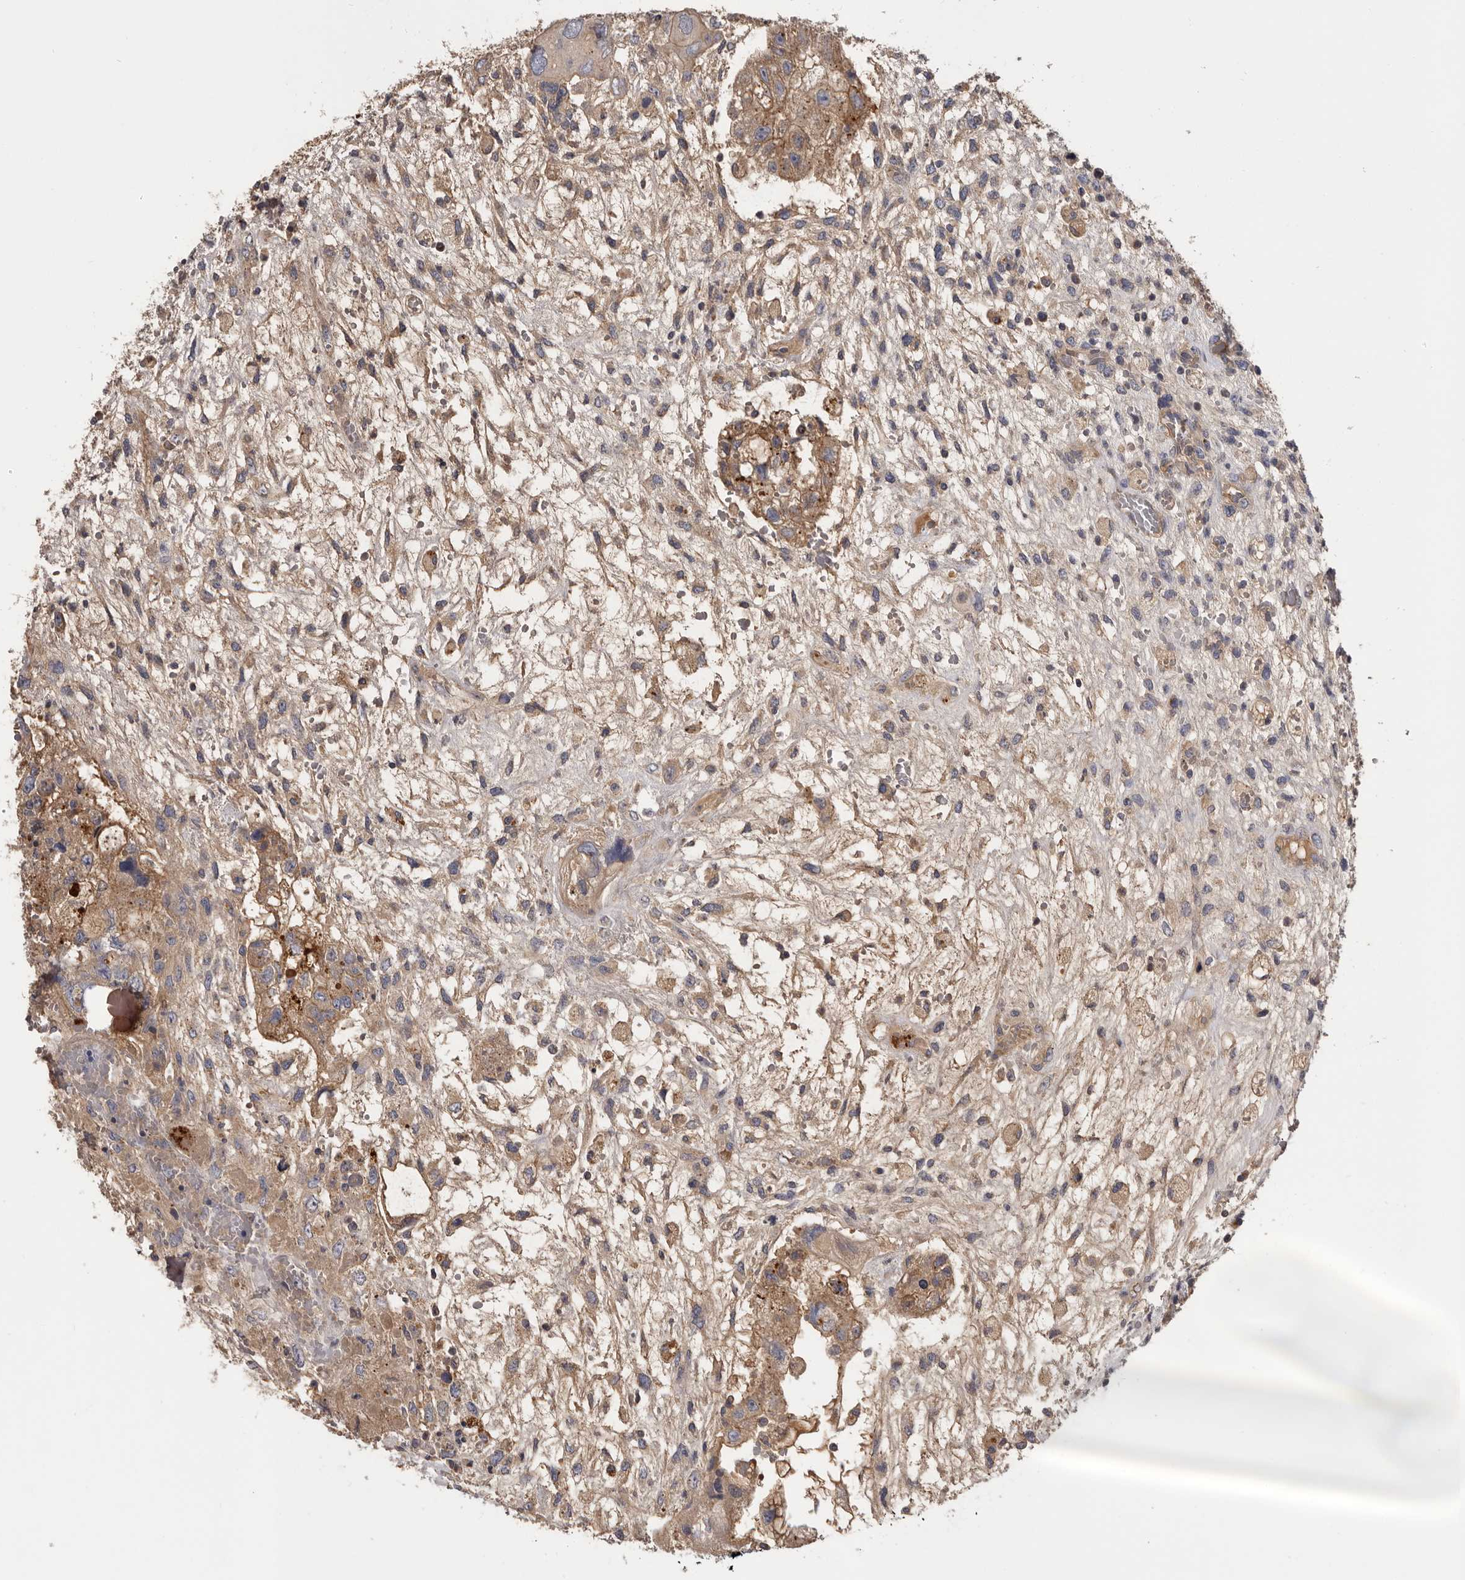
{"staining": {"intensity": "moderate", "quantity": ">75%", "location": "cytoplasmic/membranous"}, "tissue": "testis cancer", "cell_type": "Tumor cells", "image_type": "cancer", "snomed": [{"axis": "morphology", "description": "Carcinoma, Embryonal, NOS"}, {"axis": "topography", "description": "Testis"}], "caption": "Protein staining of testis cancer (embryonal carcinoma) tissue shows moderate cytoplasmic/membranous expression in approximately >75% of tumor cells.", "gene": "INKA2", "patient": {"sex": "male", "age": 36}}